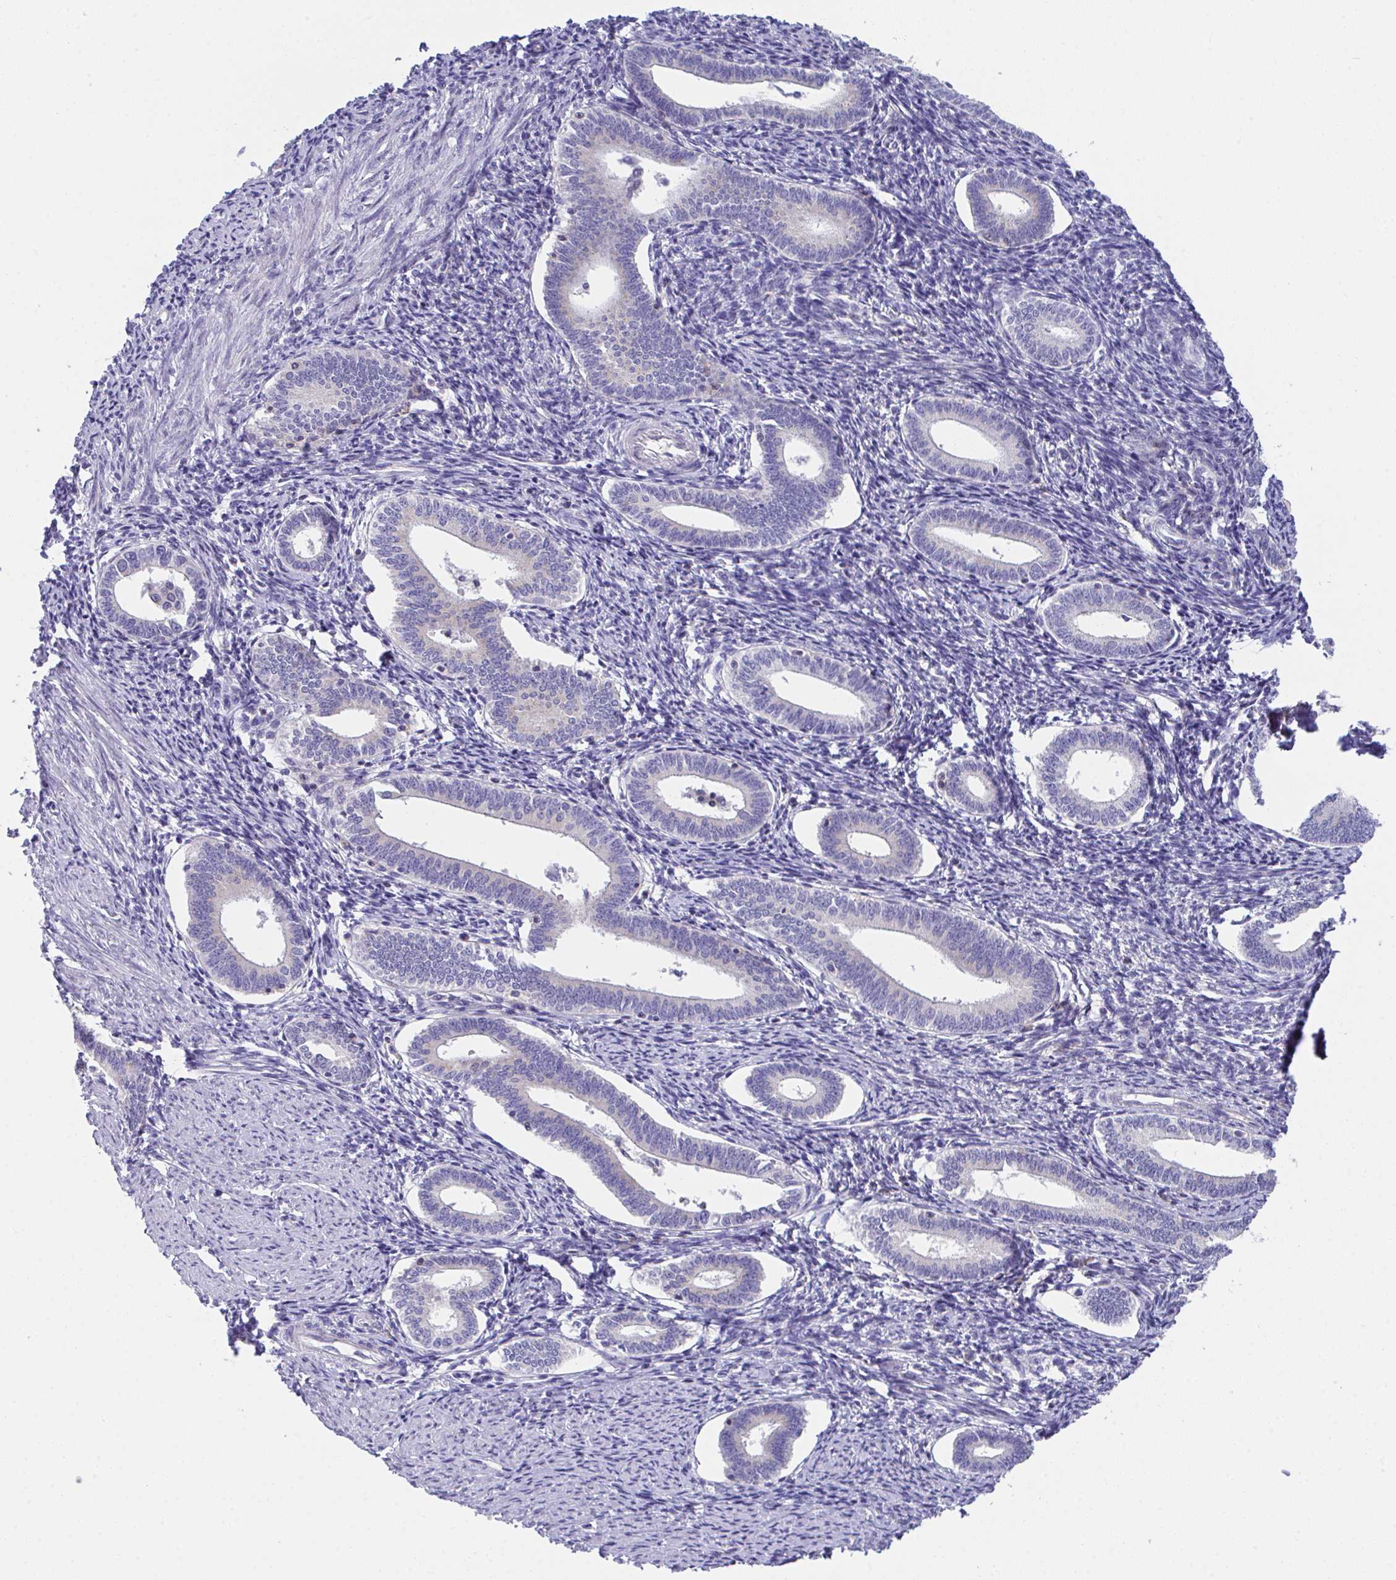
{"staining": {"intensity": "negative", "quantity": "none", "location": "none"}, "tissue": "endometrium", "cell_type": "Cells in endometrial stroma", "image_type": "normal", "snomed": [{"axis": "morphology", "description": "Normal tissue, NOS"}, {"axis": "topography", "description": "Endometrium"}], "caption": "Immunohistochemistry (IHC) image of benign endometrium stained for a protein (brown), which demonstrates no staining in cells in endometrial stroma. (DAB immunohistochemistry (IHC) visualized using brightfield microscopy, high magnification).", "gene": "MIA3", "patient": {"sex": "female", "age": 41}}